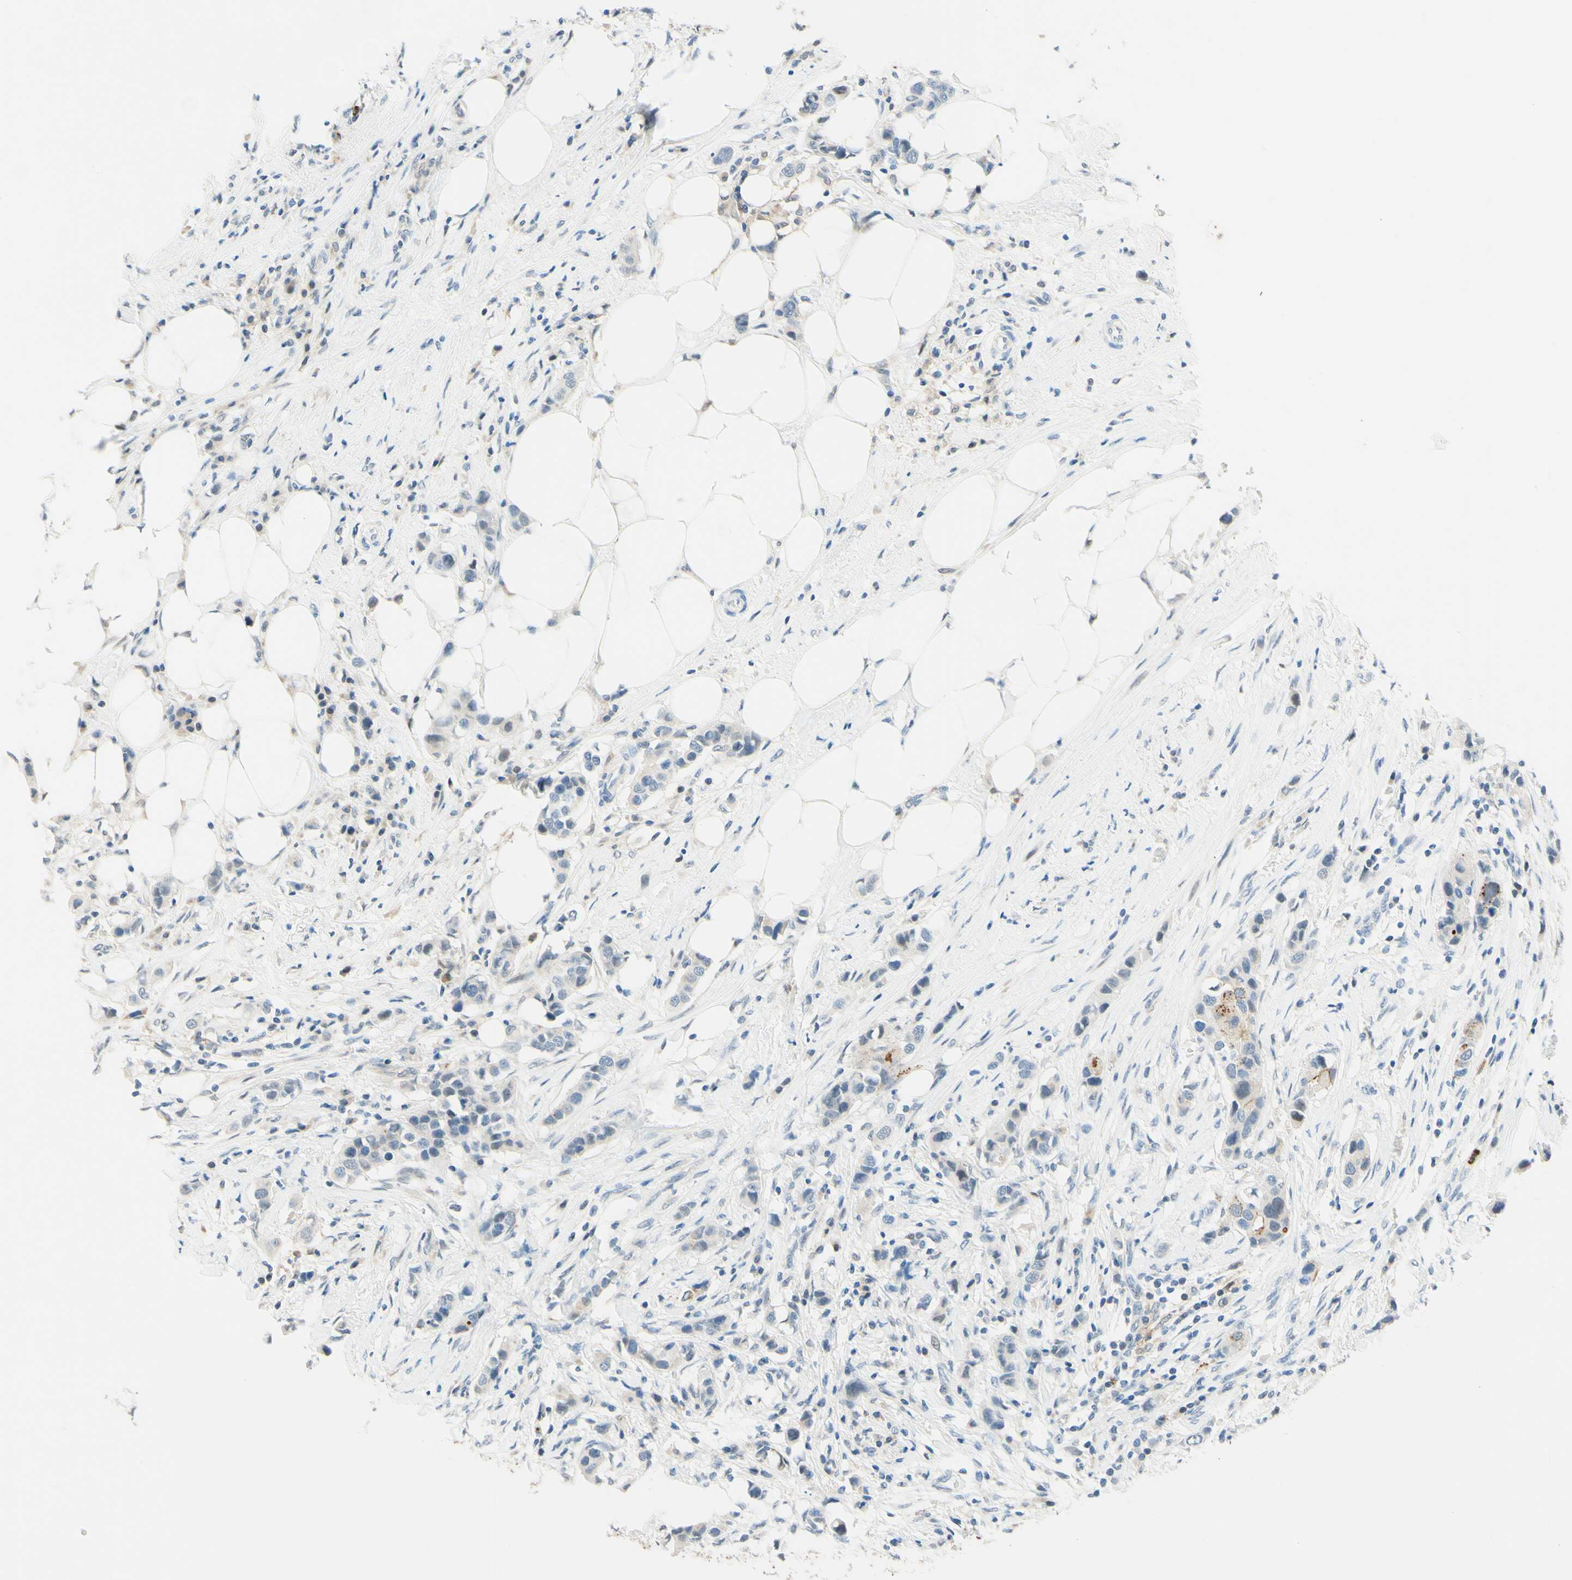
{"staining": {"intensity": "negative", "quantity": "none", "location": "none"}, "tissue": "breast cancer", "cell_type": "Tumor cells", "image_type": "cancer", "snomed": [{"axis": "morphology", "description": "Normal tissue, NOS"}, {"axis": "morphology", "description": "Duct carcinoma"}, {"axis": "topography", "description": "Breast"}], "caption": "IHC of human breast cancer exhibits no expression in tumor cells.", "gene": "TREM2", "patient": {"sex": "female", "age": 50}}